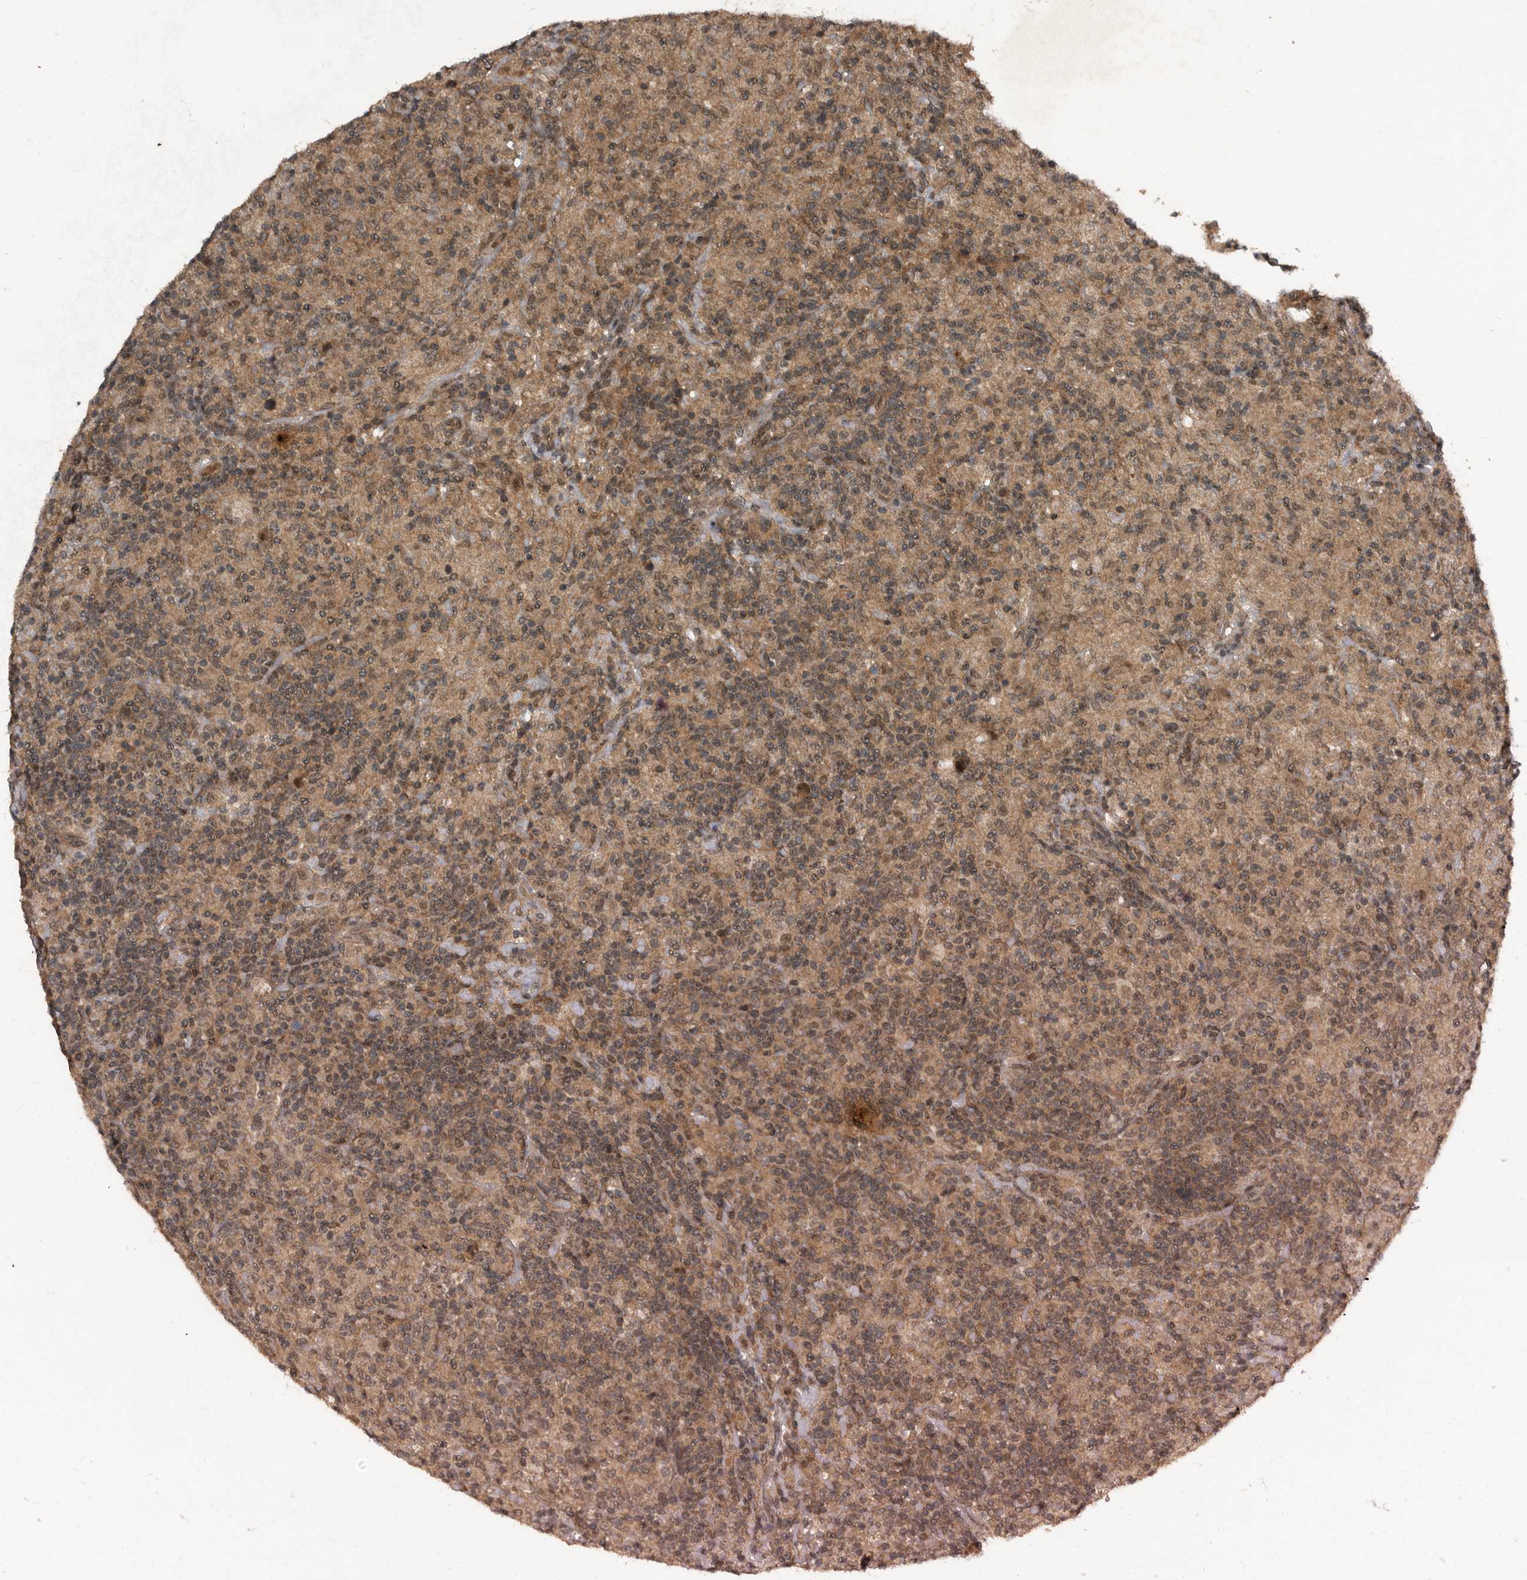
{"staining": {"intensity": "weak", "quantity": "25%-75%", "location": "cytoplasmic/membranous,nuclear"}, "tissue": "lymphoma", "cell_type": "Tumor cells", "image_type": "cancer", "snomed": [{"axis": "morphology", "description": "Hodgkin's disease, NOS"}, {"axis": "topography", "description": "Lymph node"}], "caption": "Hodgkin's disease stained with a protein marker exhibits weak staining in tumor cells.", "gene": "FOXO1", "patient": {"sex": "male", "age": 70}}